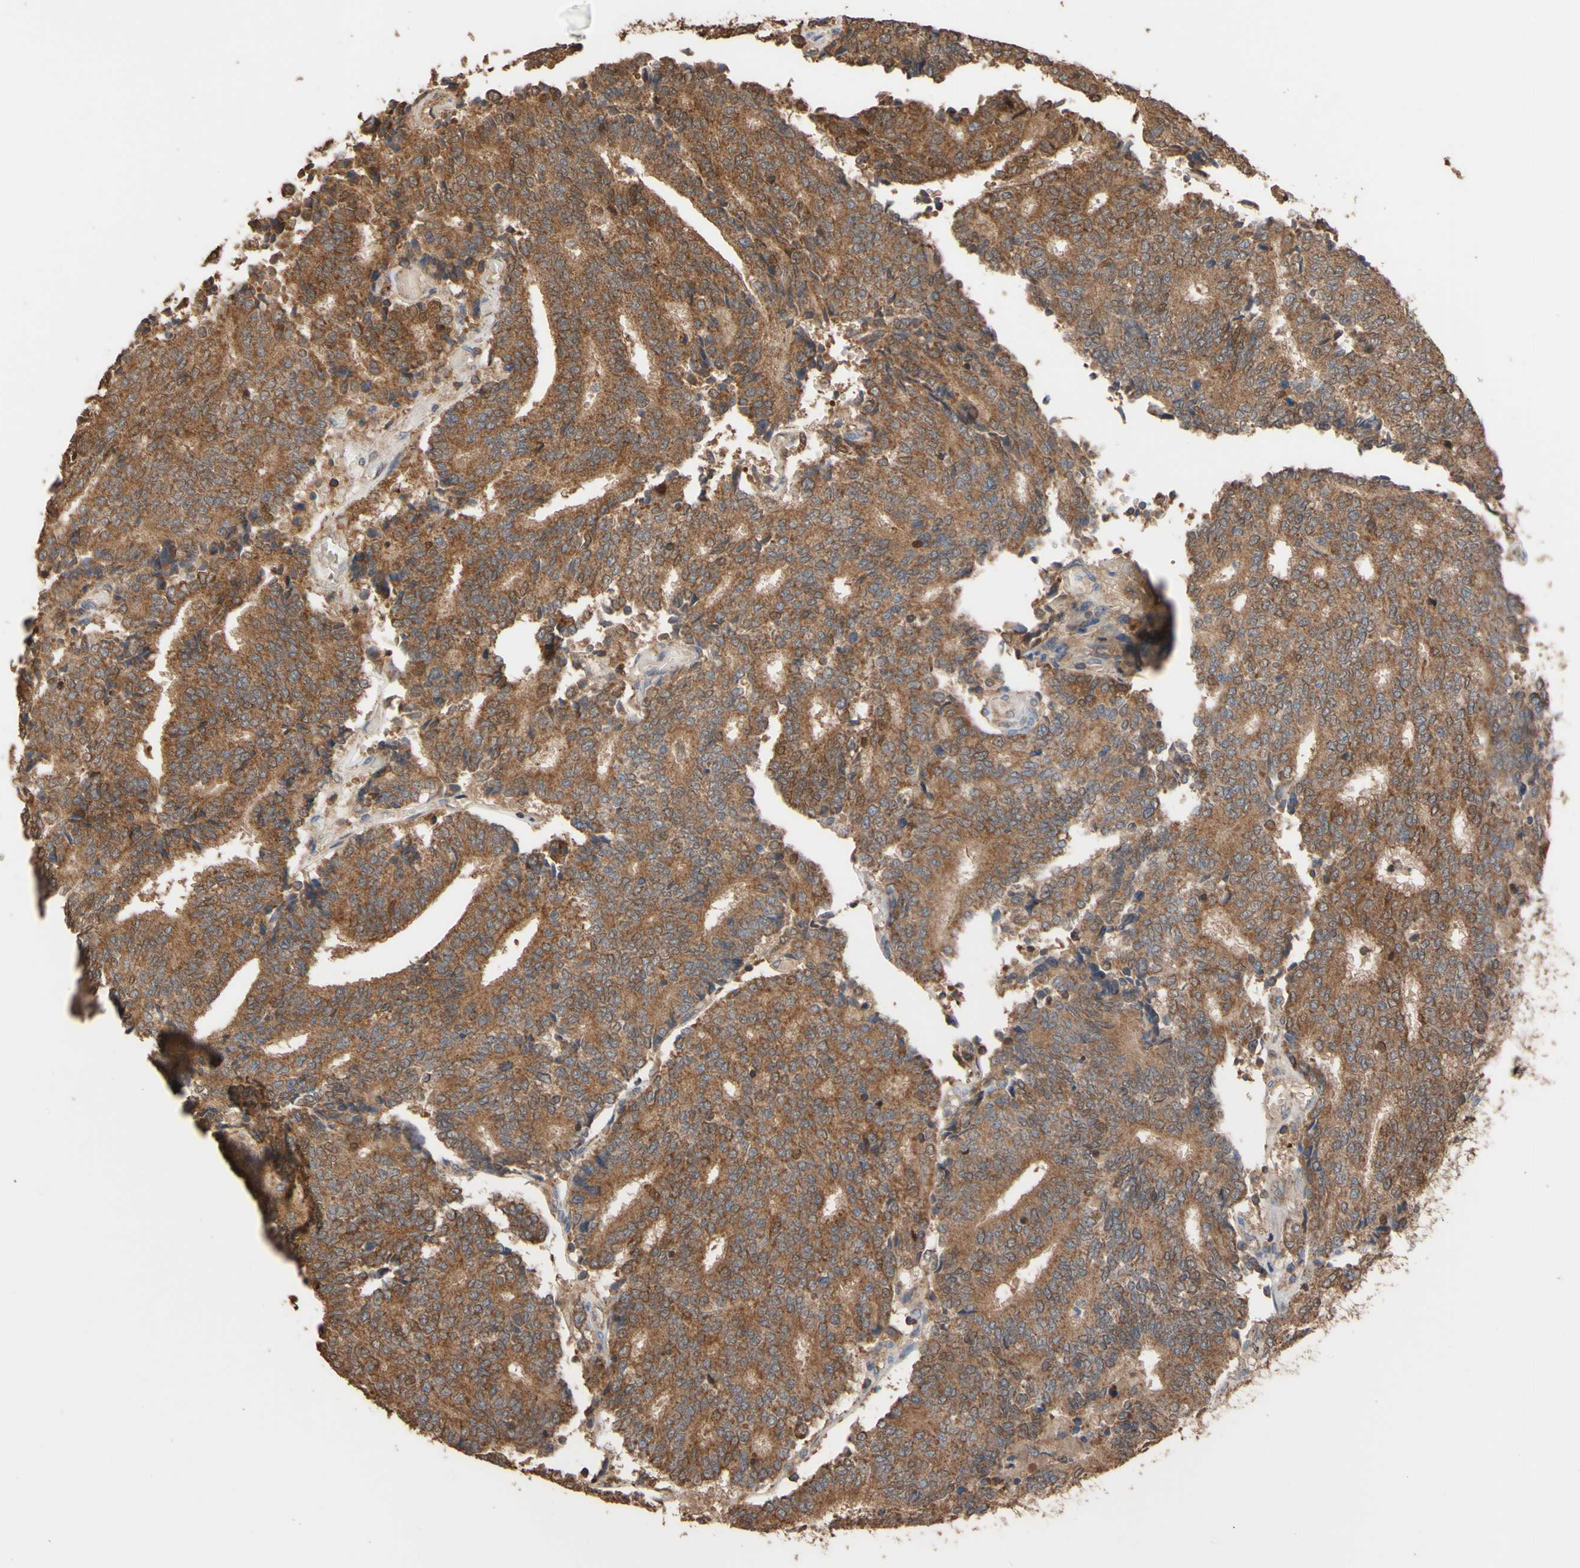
{"staining": {"intensity": "moderate", "quantity": ">75%", "location": "cytoplasmic/membranous"}, "tissue": "prostate cancer", "cell_type": "Tumor cells", "image_type": "cancer", "snomed": [{"axis": "morphology", "description": "Normal tissue, NOS"}, {"axis": "morphology", "description": "Adenocarcinoma, High grade"}, {"axis": "topography", "description": "Prostate"}, {"axis": "topography", "description": "Seminal veicle"}], "caption": "A medium amount of moderate cytoplasmic/membranous positivity is appreciated in about >75% of tumor cells in prostate adenocarcinoma (high-grade) tissue.", "gene": "ALDH9A1", "patient": {"sex": "male", "age": 55}}